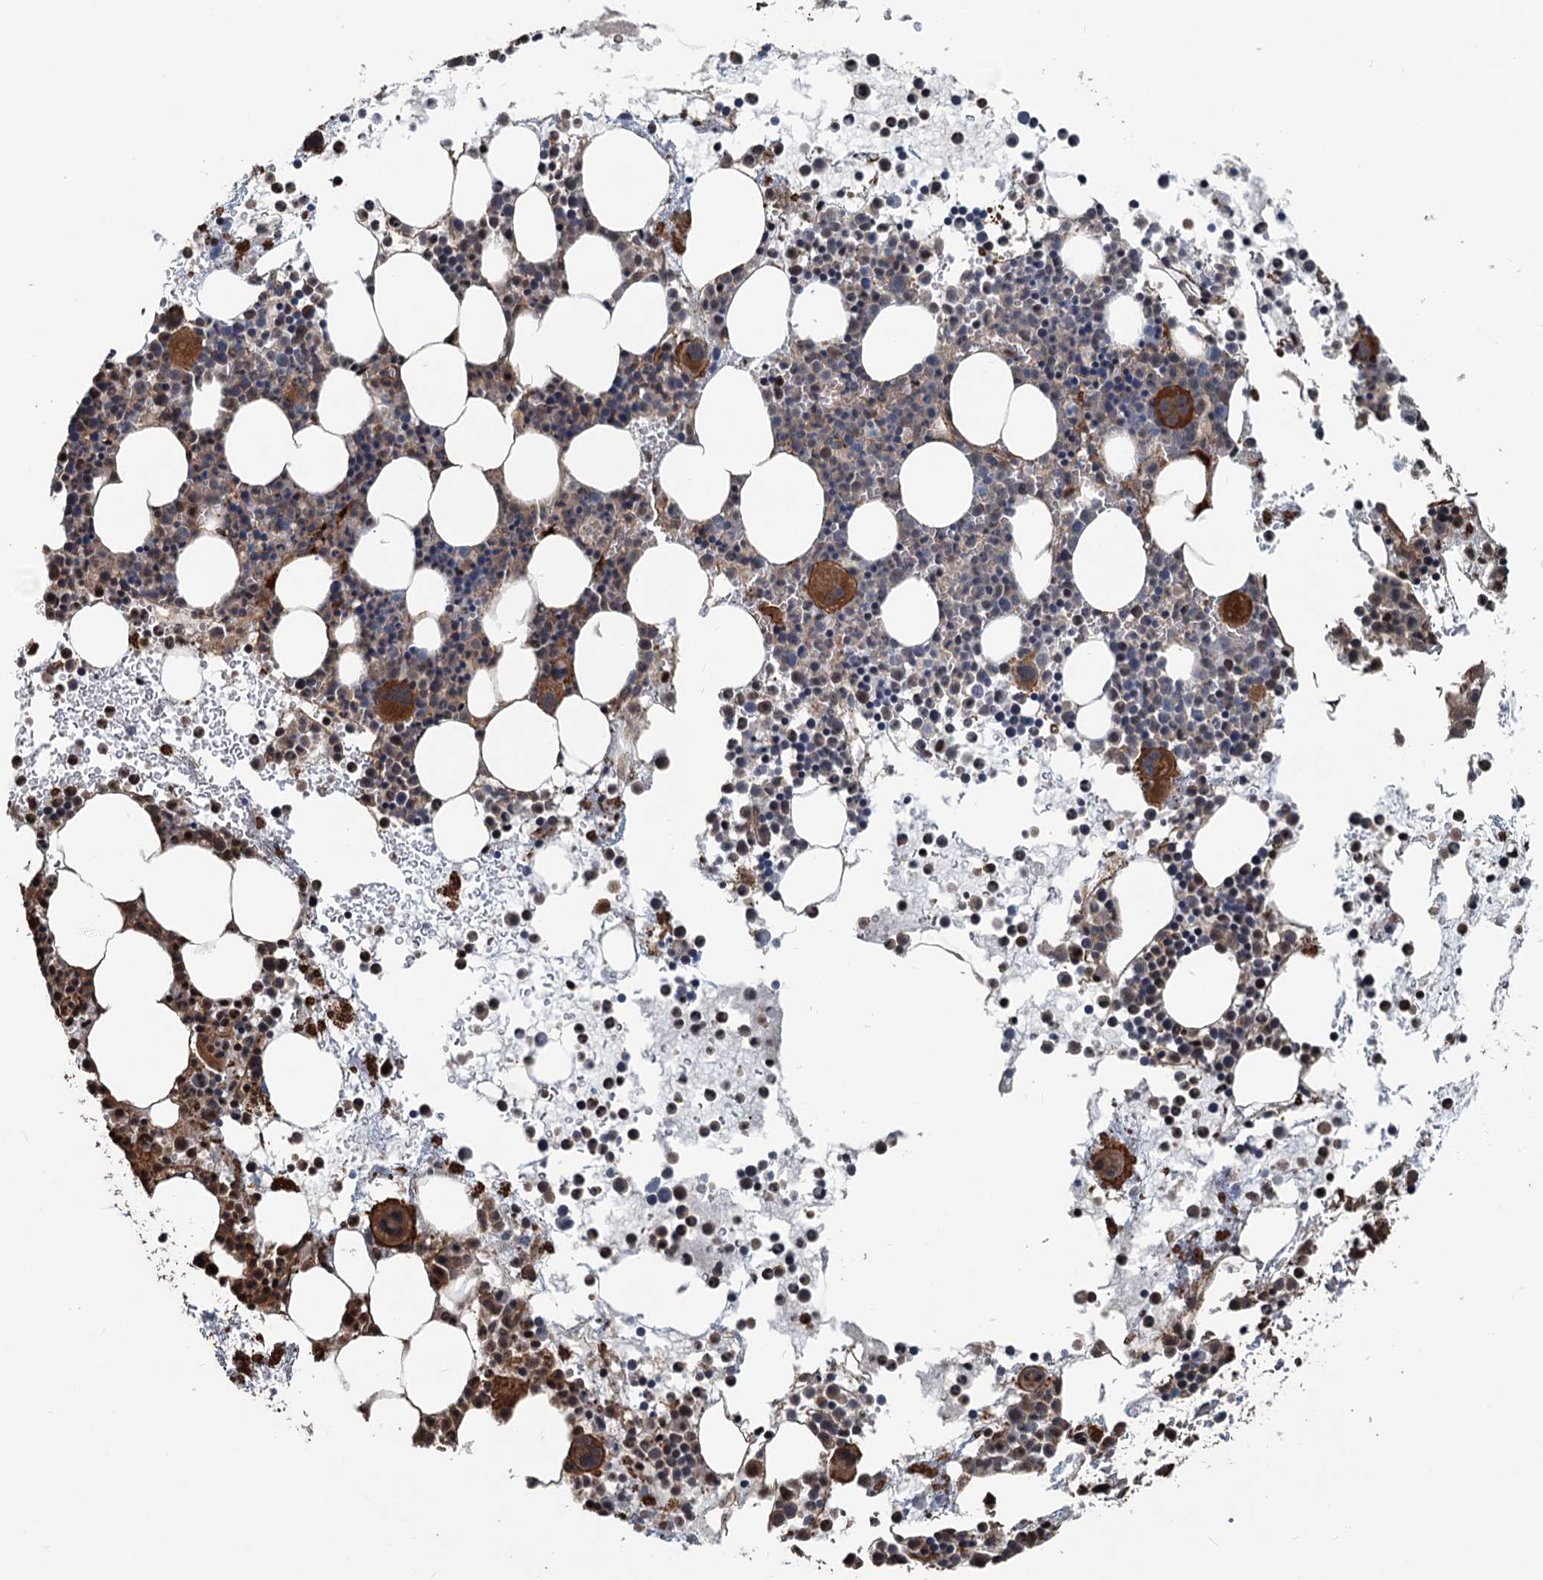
{"staining": {"intensity": "strong", "quantity": "<25%", "location": "cytoplasmic/membranous"}, "tissue": "bone marrow", "cell_type": "Hematopoietic cells", "image_type": "normal", "snomed": [{"axis": "morphology", "description": "Normal tissue, NOS"}, {"axis": "topography", "description": "Bone marrow"}], "caption": "The image exhibits a brown stain indicating the presence of a protein in the cytoplasmic/membranous of hematopoietic cells in bone marrow. Ihc stains the protein of interest in brown and the nuclei are stained blue.", "gene": "TEDC1", "patient": {"sex": "female", "age": 76}}